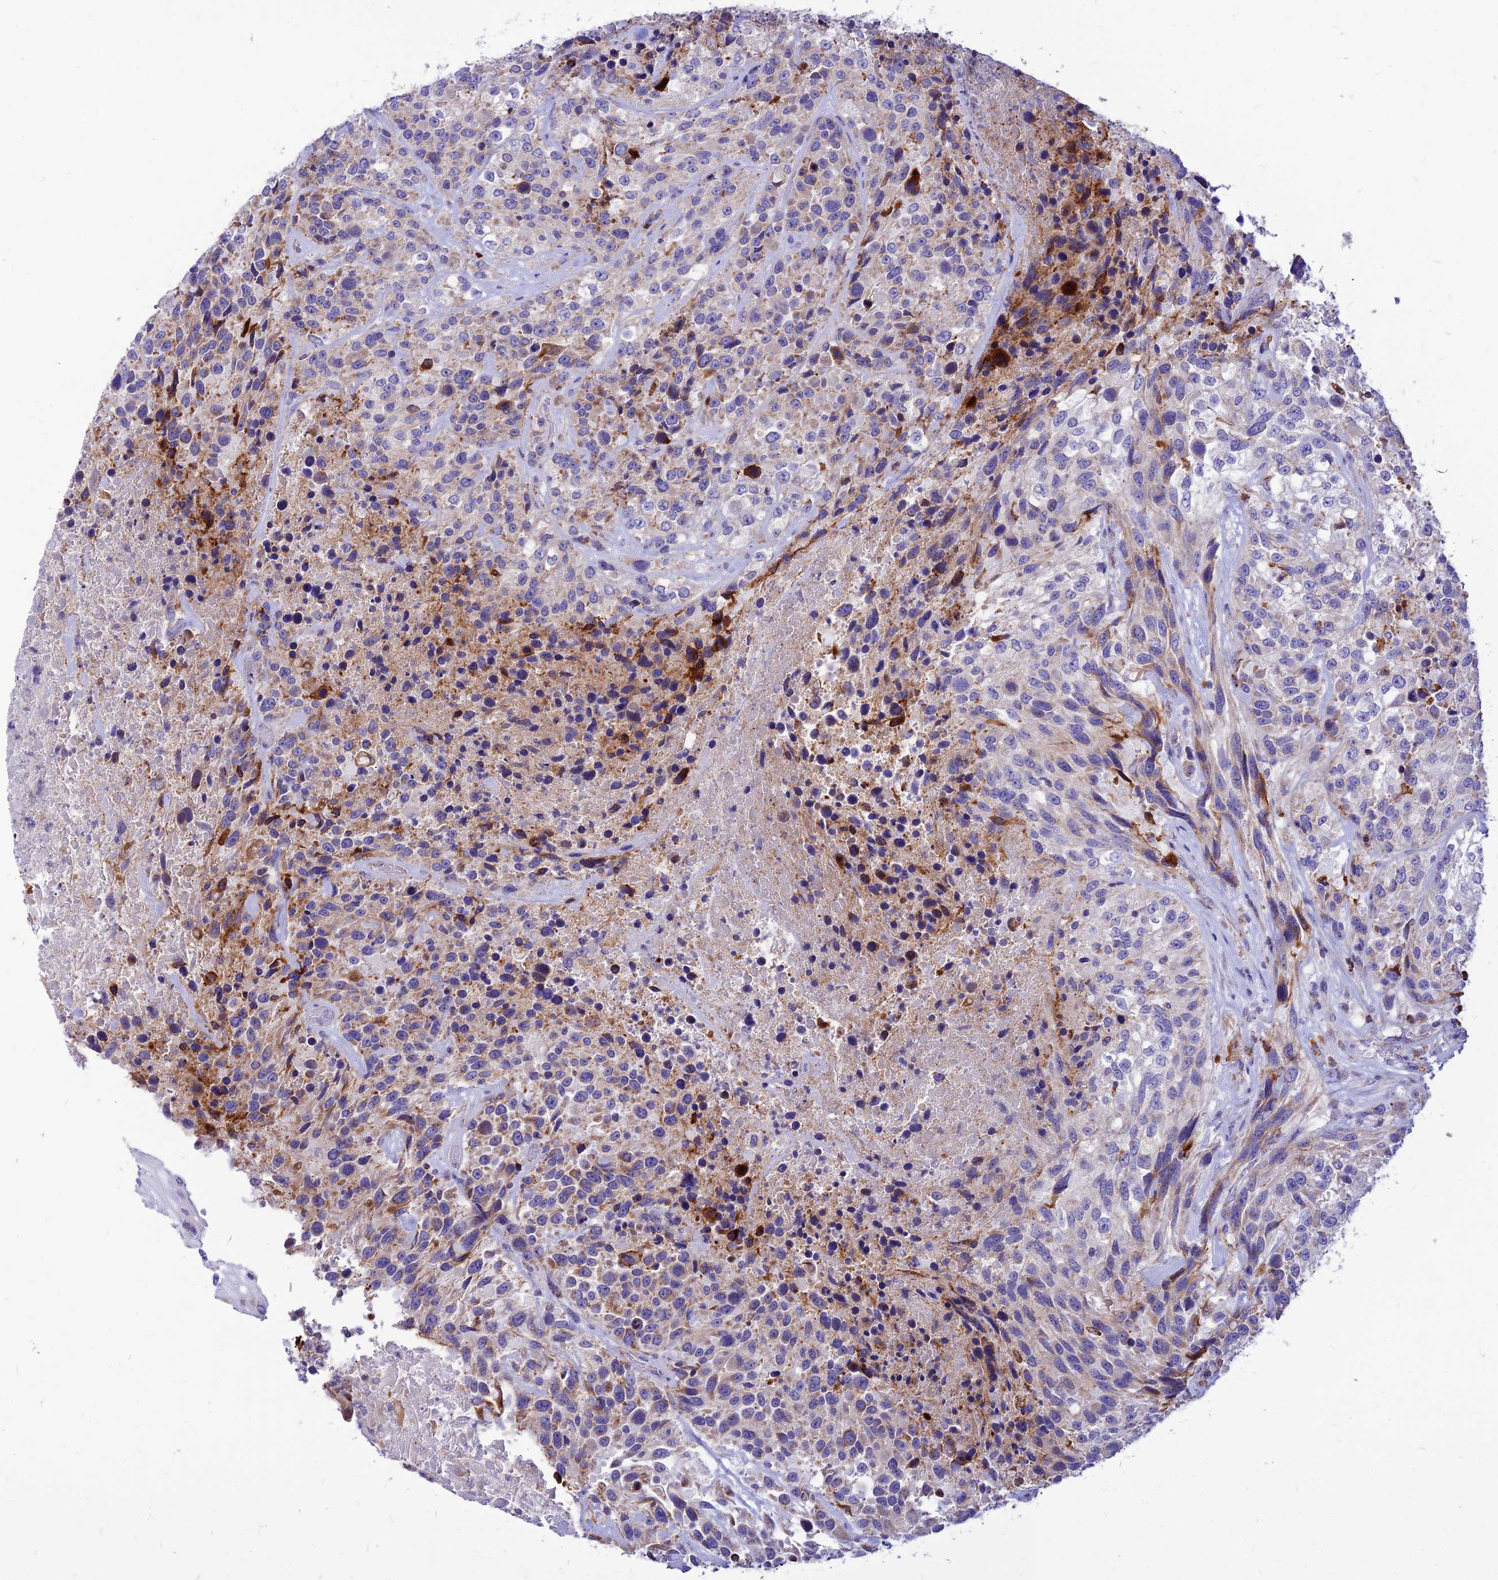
{"staining": {"intensity": "moderate", "quantity": "<25%", "location": "cytoplasmic/membranous"}, "tissue": "urothelial cancer", "cell_type": "Tumor cells", "image_type": "cancer", "snomed": [{"axis": "morphology", "description": "Urothelial carcinoma, High grade"}, {"axis": "topography", "description": "Urinary bladder"}], "caption": "Approximately <25% of tumor cells in urothelial carcinoma (high-grade) display moderate cytoplasmic/membranous protein staining as visualized by brown immunohistochemical staining.", "gene": "ECI1", "patient": {"sex": "female", "age": 70}}